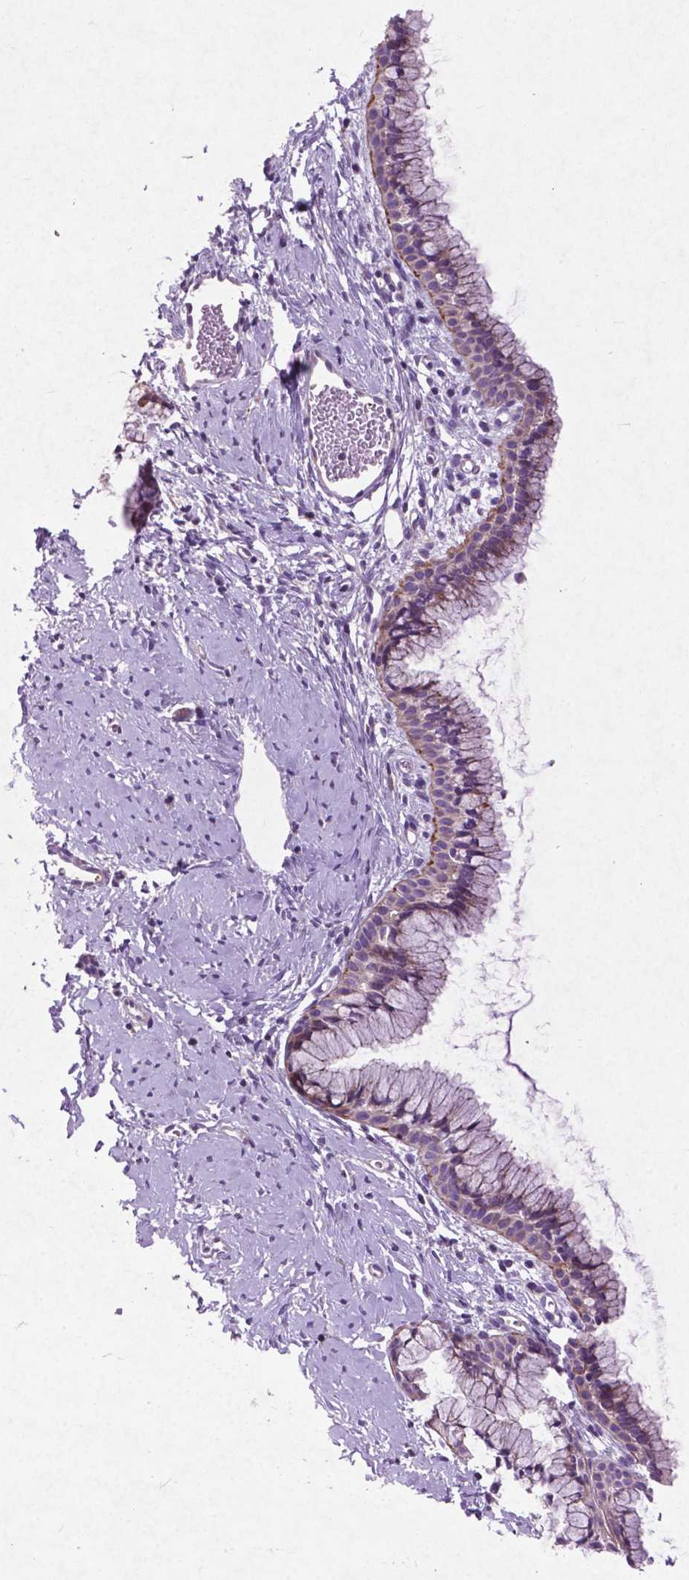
{"staining": {"intensity": "moderate", "quantity": "<25%", "location": "cytoplasmic/membranous"}, "tissue": "cervix", "cell_type": "Glandular cells", "image_type": "normal", "snomed": [{"axis": "morphology", "description": "Normal tissue, NOS"}, {"axis": "topography", "description": "Cervix"}], "caption": "Glandular cells exhibit low levels of moderate cytoplasmic/membranous positivity in about <25% of cells in normal human cervix.", "gene": "ATG4D", "patient": {"sex": "female", "age": 40}}